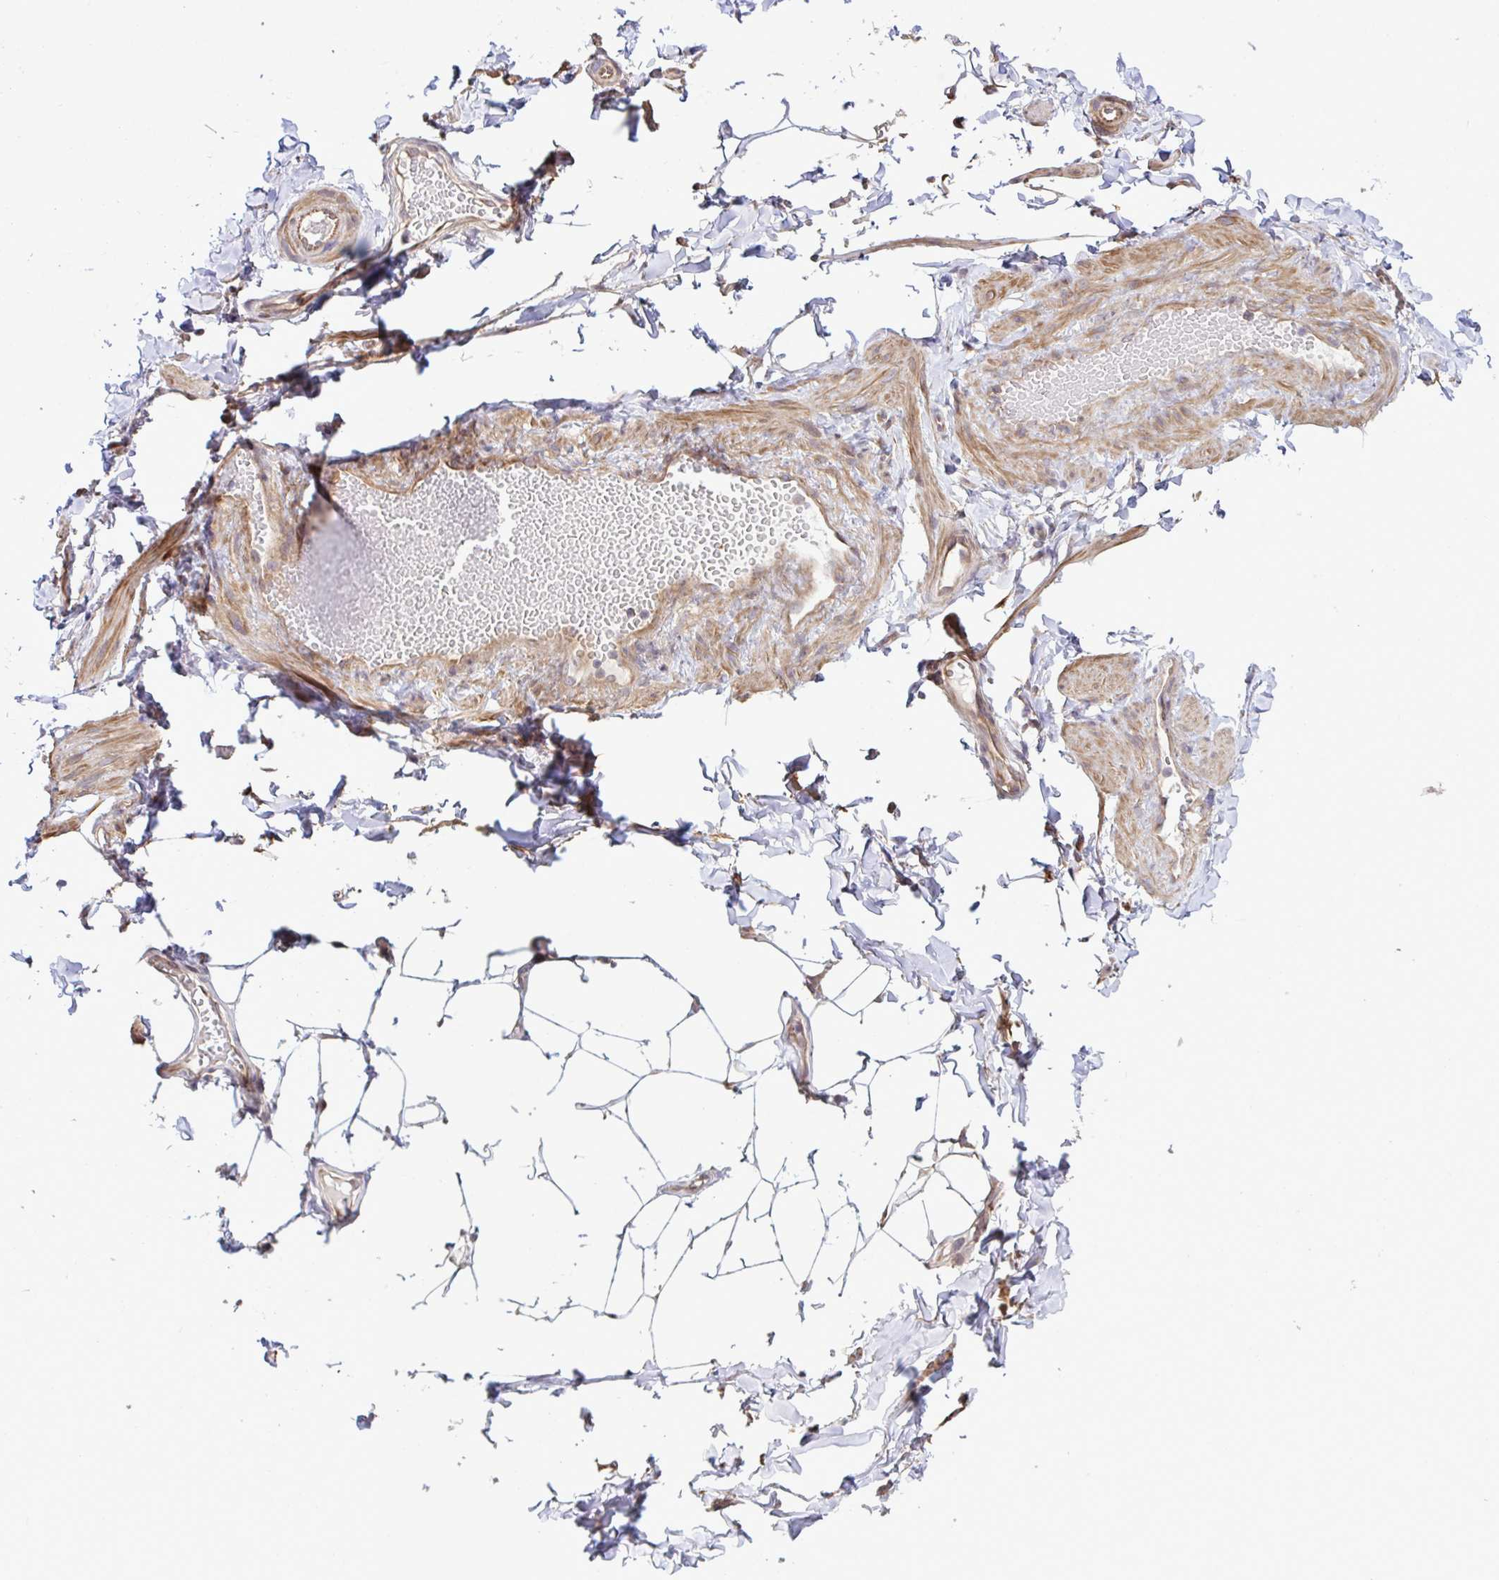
{"staining": {"intensity": "weak", "quantity": "<25%", "location": "cytoplasmic/membranous"}, "tissue": "adipose tissue", "cell_type": "Adipocytes", "image_type": "normal", "snomed": [{"axis": "morphology", "description": "Normal tissue, NOS"}, {"axis": "topography", "description": "Soft tissue"}, {"axis": "topography", "description": "Adipose tissue"}, {"axis": "topography", "description": "Vascular tissue"}, {"axis": "topography", "description": "Peripheral nerve tissue"}], "caption": "IHC of benign human adipose tissue exhibits no positivity in adipocytes.", "gene": "CMPK1", "patient": {"sex": "male", "age": 29}}